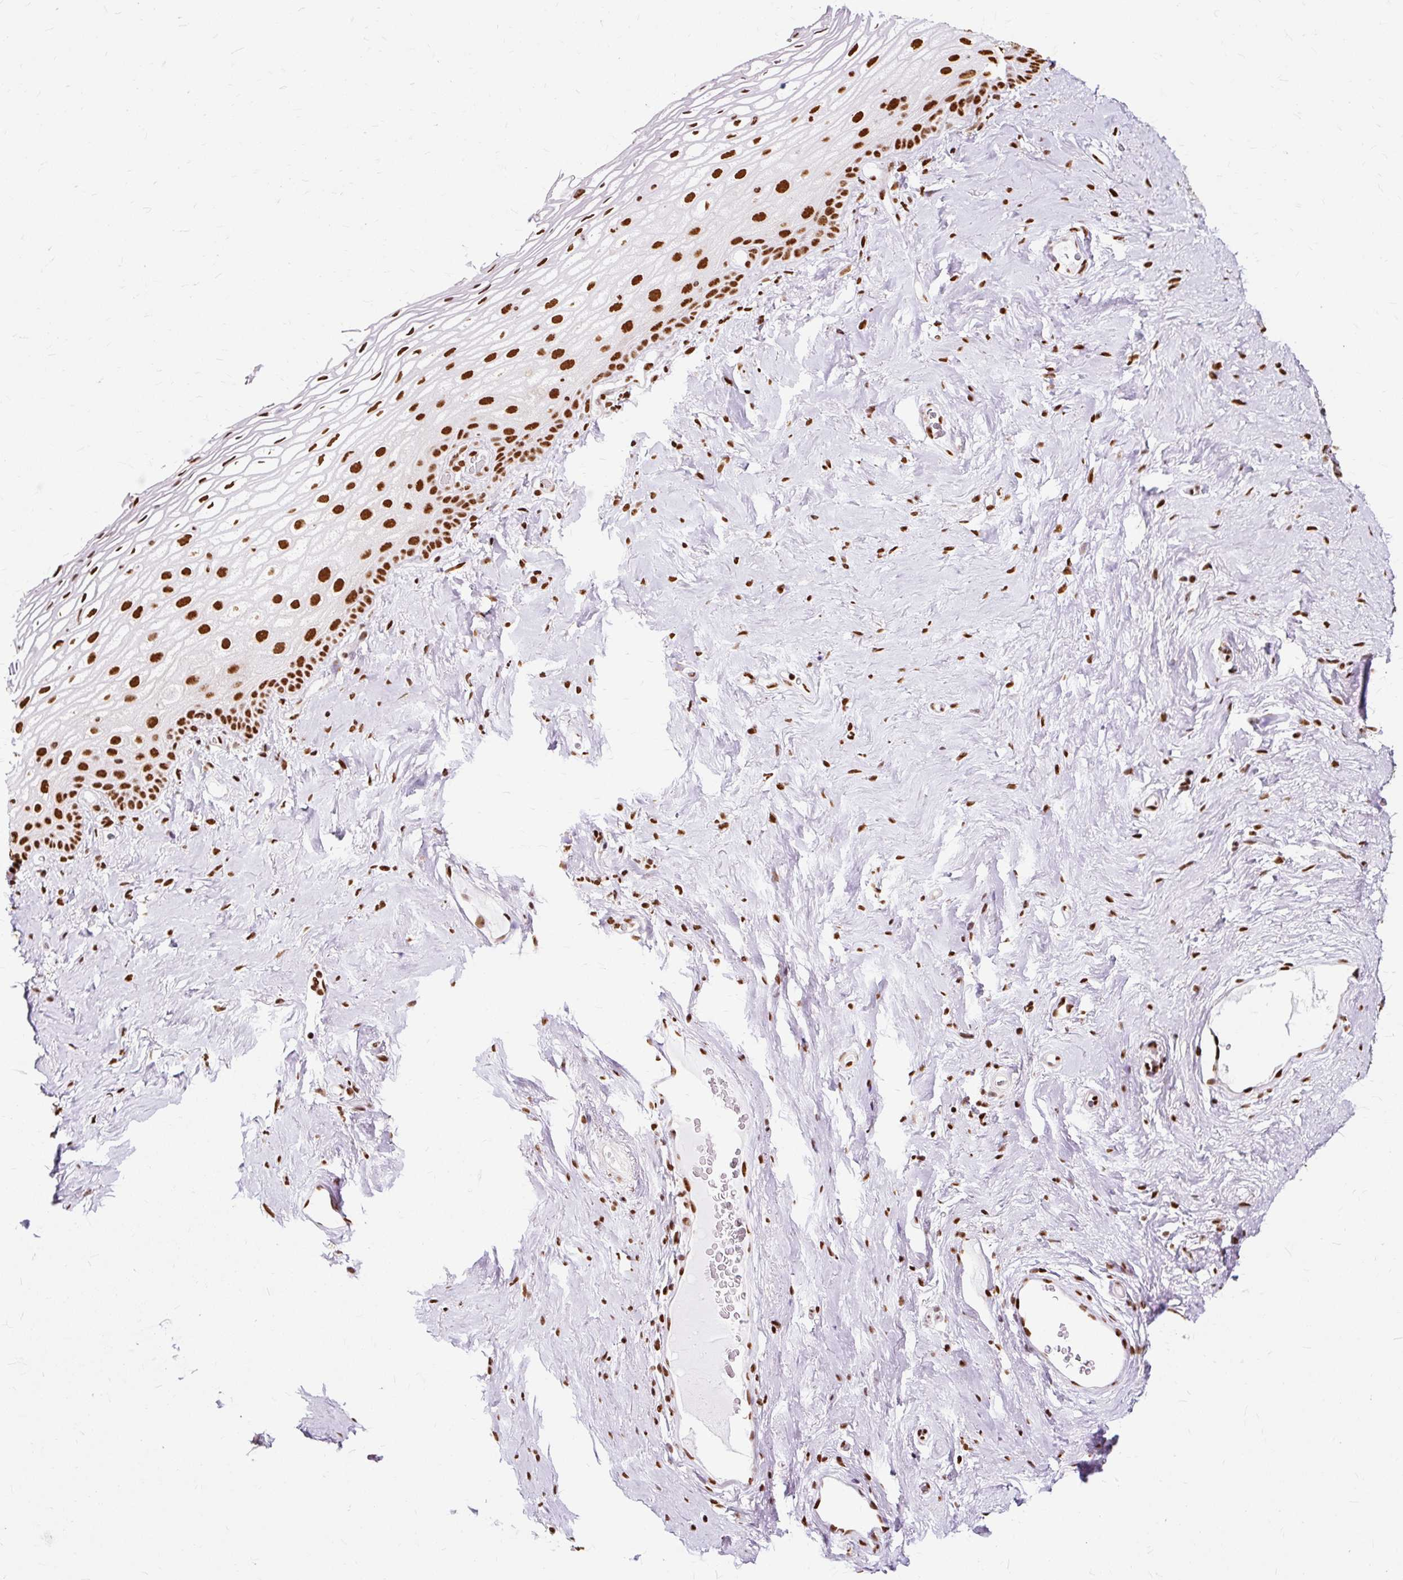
{"staining": {"intensity": "strong", "quantity": ">75%", "location": "nuclear"}, "tissue": "vagina", "cell_type": "Squamous epithelial cells", "image_type": "normal", "snomed": [{"axis": "morphology", "description": "Normal tissue, NOS"}, {"axis": "morphology", "description": "Adenocarcinoma, NOS"}, {"axis": "topography", "description": "Rectum"}, {"axis": "topography", "description": "Vagina"}, {"axis": "topography", "description": "Peripheral nerve tissue"}], "caption": "Vagina stained for a protein demonstrates strong nuclear positivity in squamous epithelial cells. (brown staining indicates protein expression, while blue staining denotes nuclei).", "gene": "XRCC6", "patient": {"sex": "female", "age": 71}}